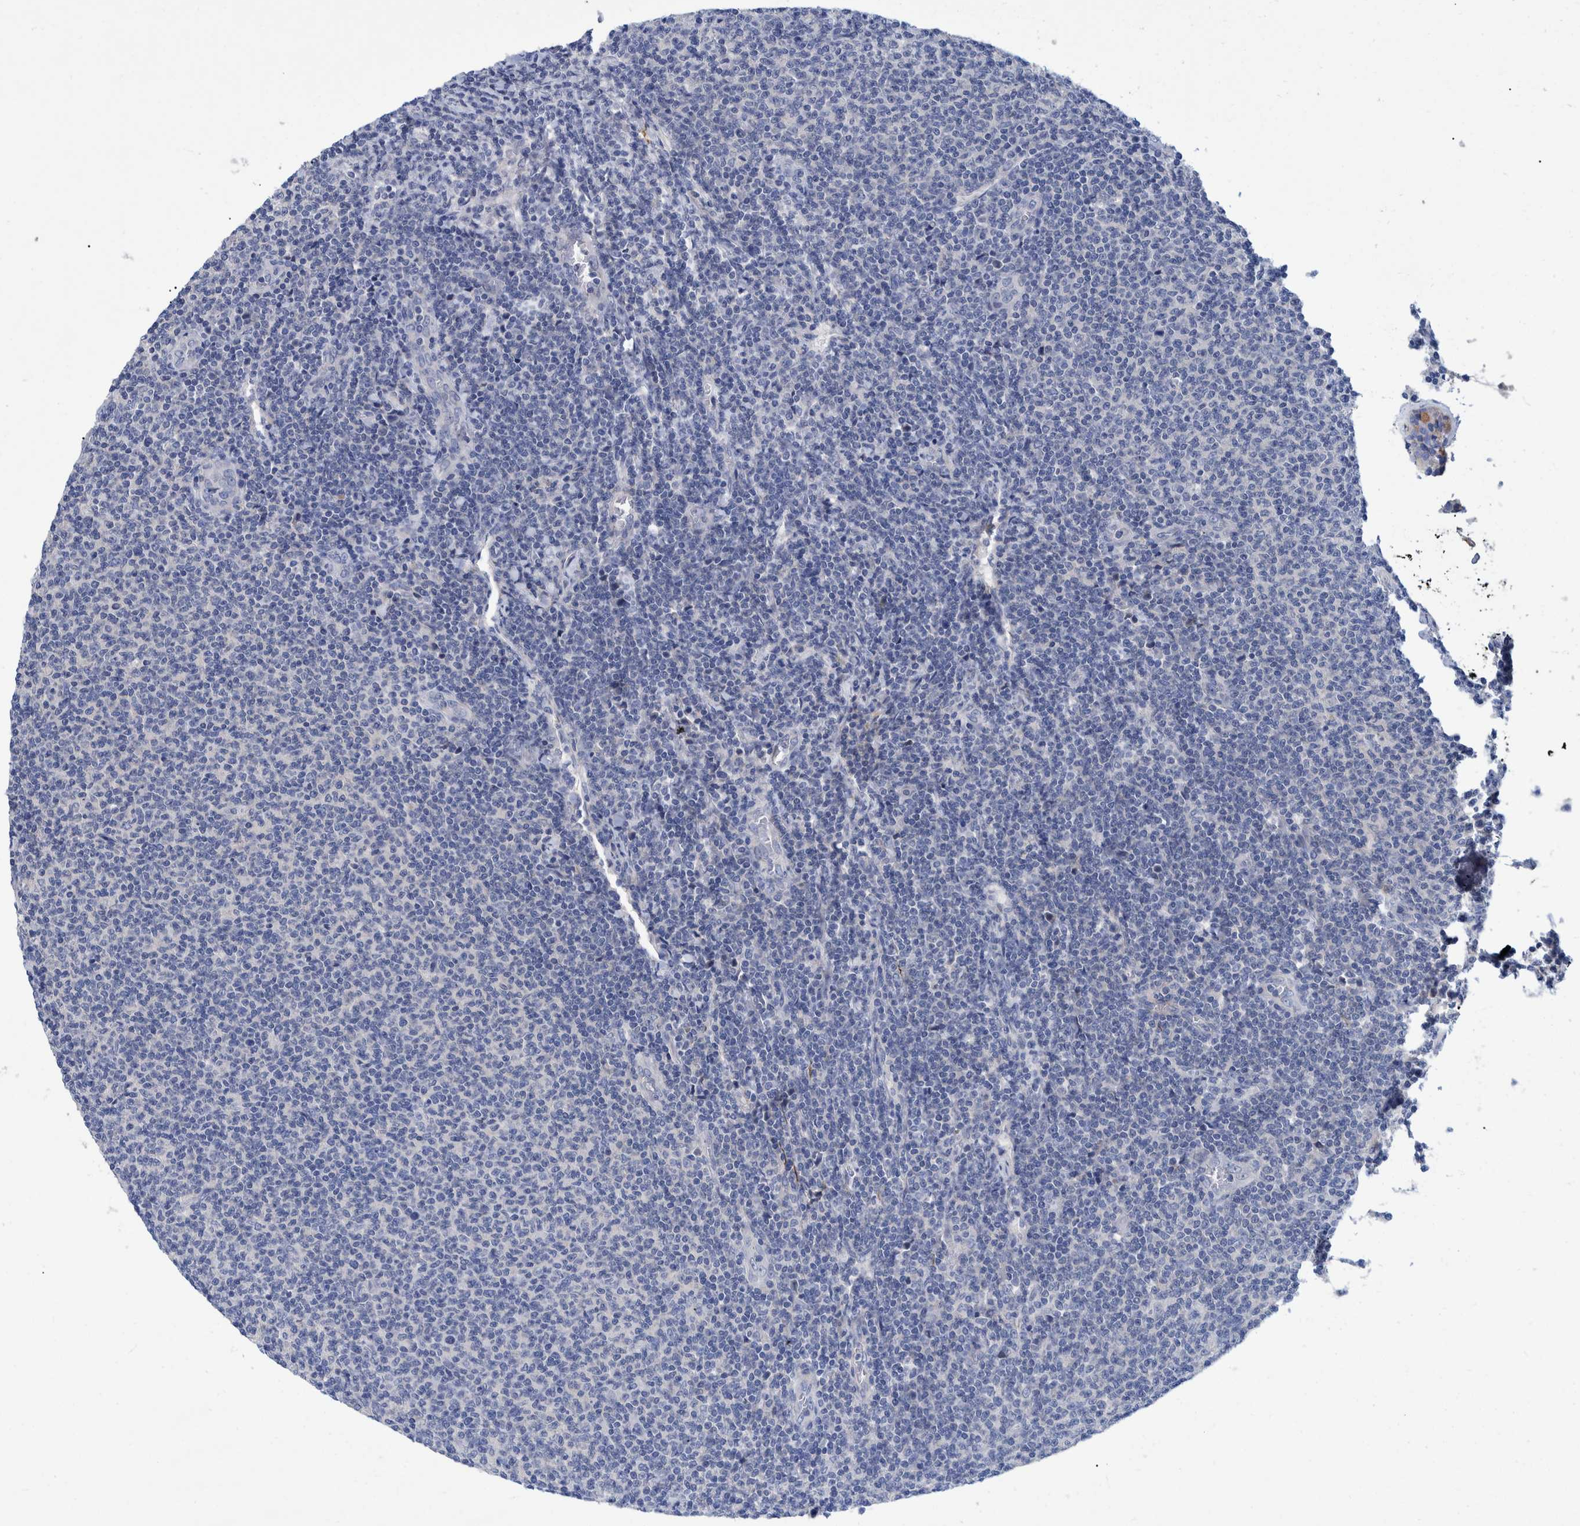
{"staining": {"intensity": "negative", "quantity": "none", "location": "none"}, "tissue": "lymphoma", "cell_type": "Tumor cells", "image_type": "cancer", "snomed": [{"axis": "morphology", "description": "Malignant lymphoma, non-Hodgkin's type, Low grade"}, {"axis": "topography", "description": "Lymph node"}], "caption": "IHC of human lymphoma shows no staining in tumor cells.", "gene": "MKS1", "patient": {"sex": "male", "age": 66}}